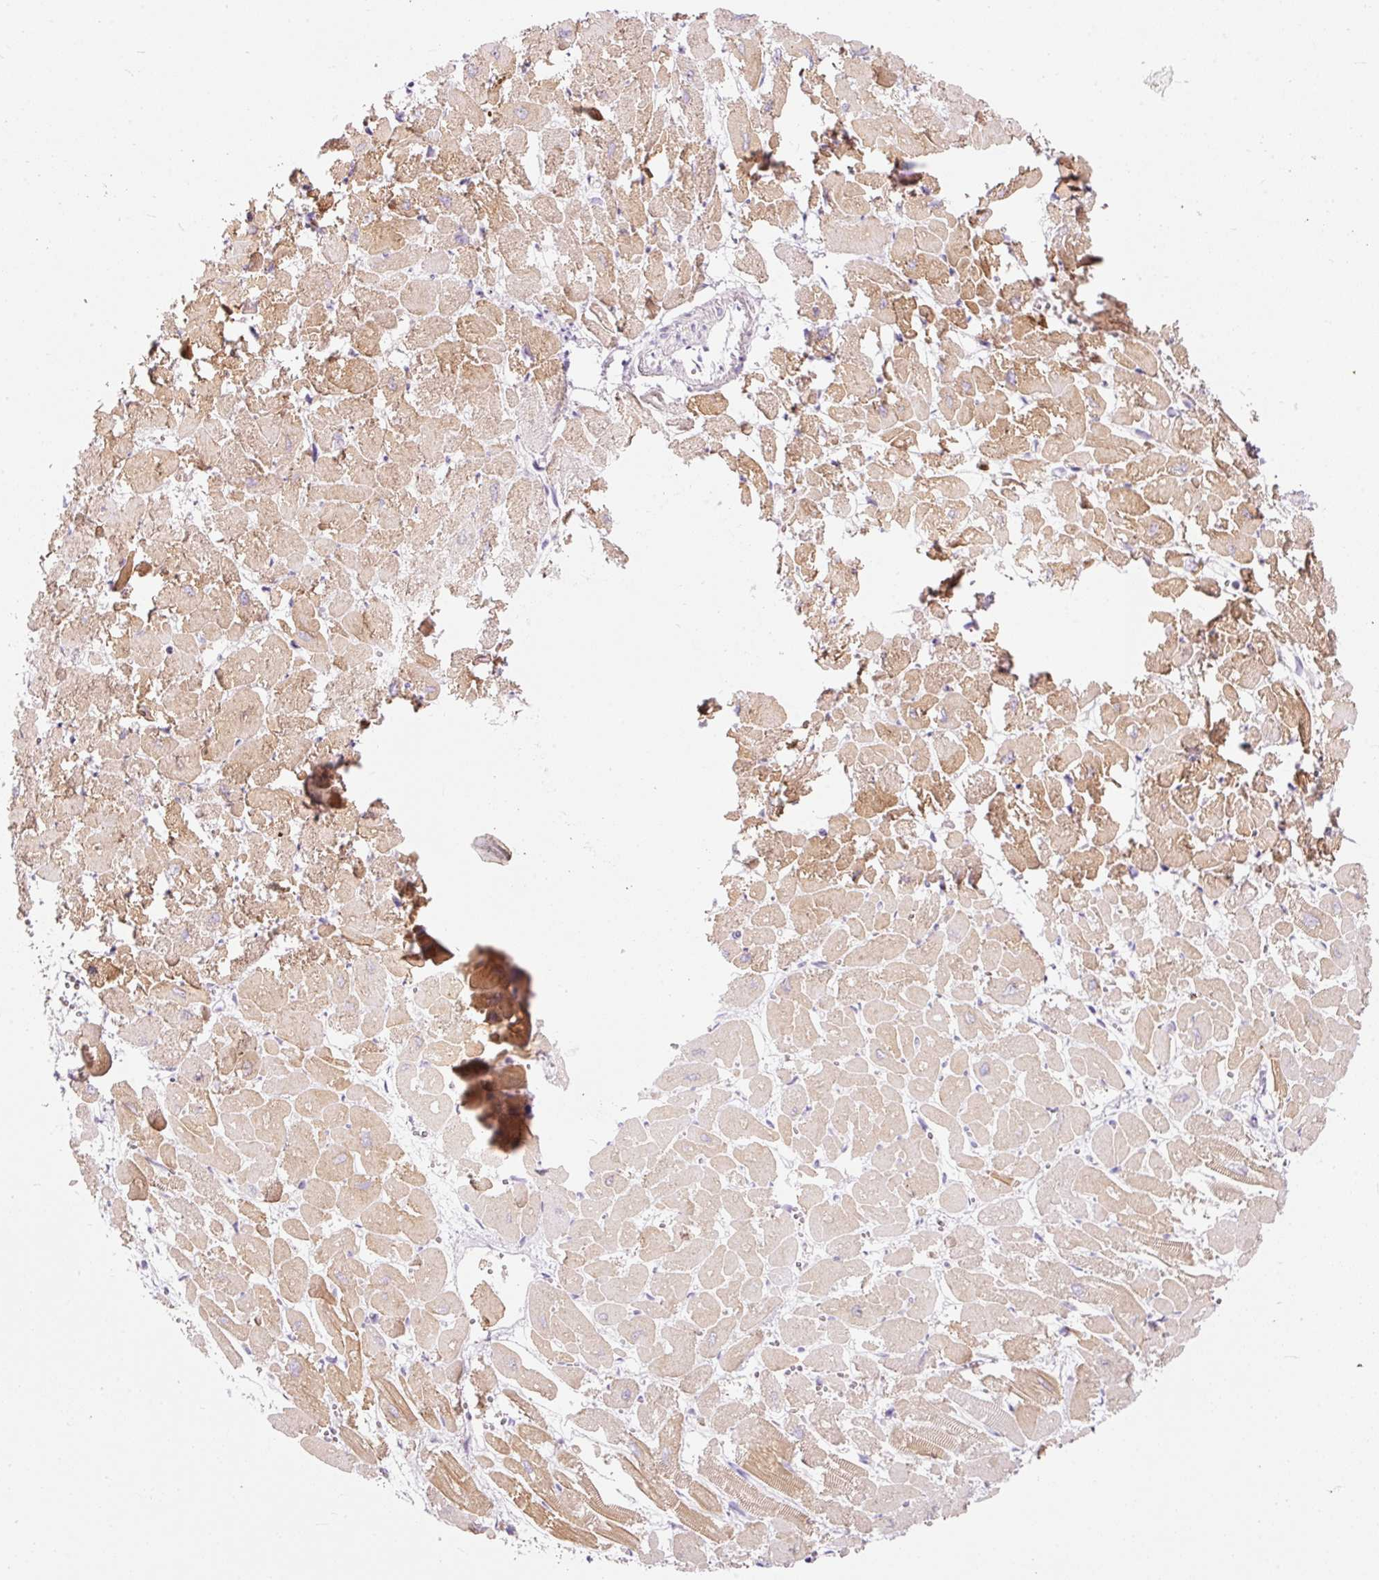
{"staining": {"intensity": "moderate", "quantity": "<25%", "location": "cytoplasmic/membranous"}, "tissue": "heart muscle", "cell_type": "Cardiomyocytes", "image_type": "normal", "snomed": [{"axis": "morphology", "description": "Normal tissue, NOS"}, {"axis": "topography", "description": "Heart"}], "caption": "IHC image of normal human heart muscle stained for a protein (brown), which reveals low levels of moderate cytoplasmic/membranous staining in approximately <25% of cardiomyocytes.", "gene": "PRPF38B", "patient": {"sex": "male", "age": 54}}